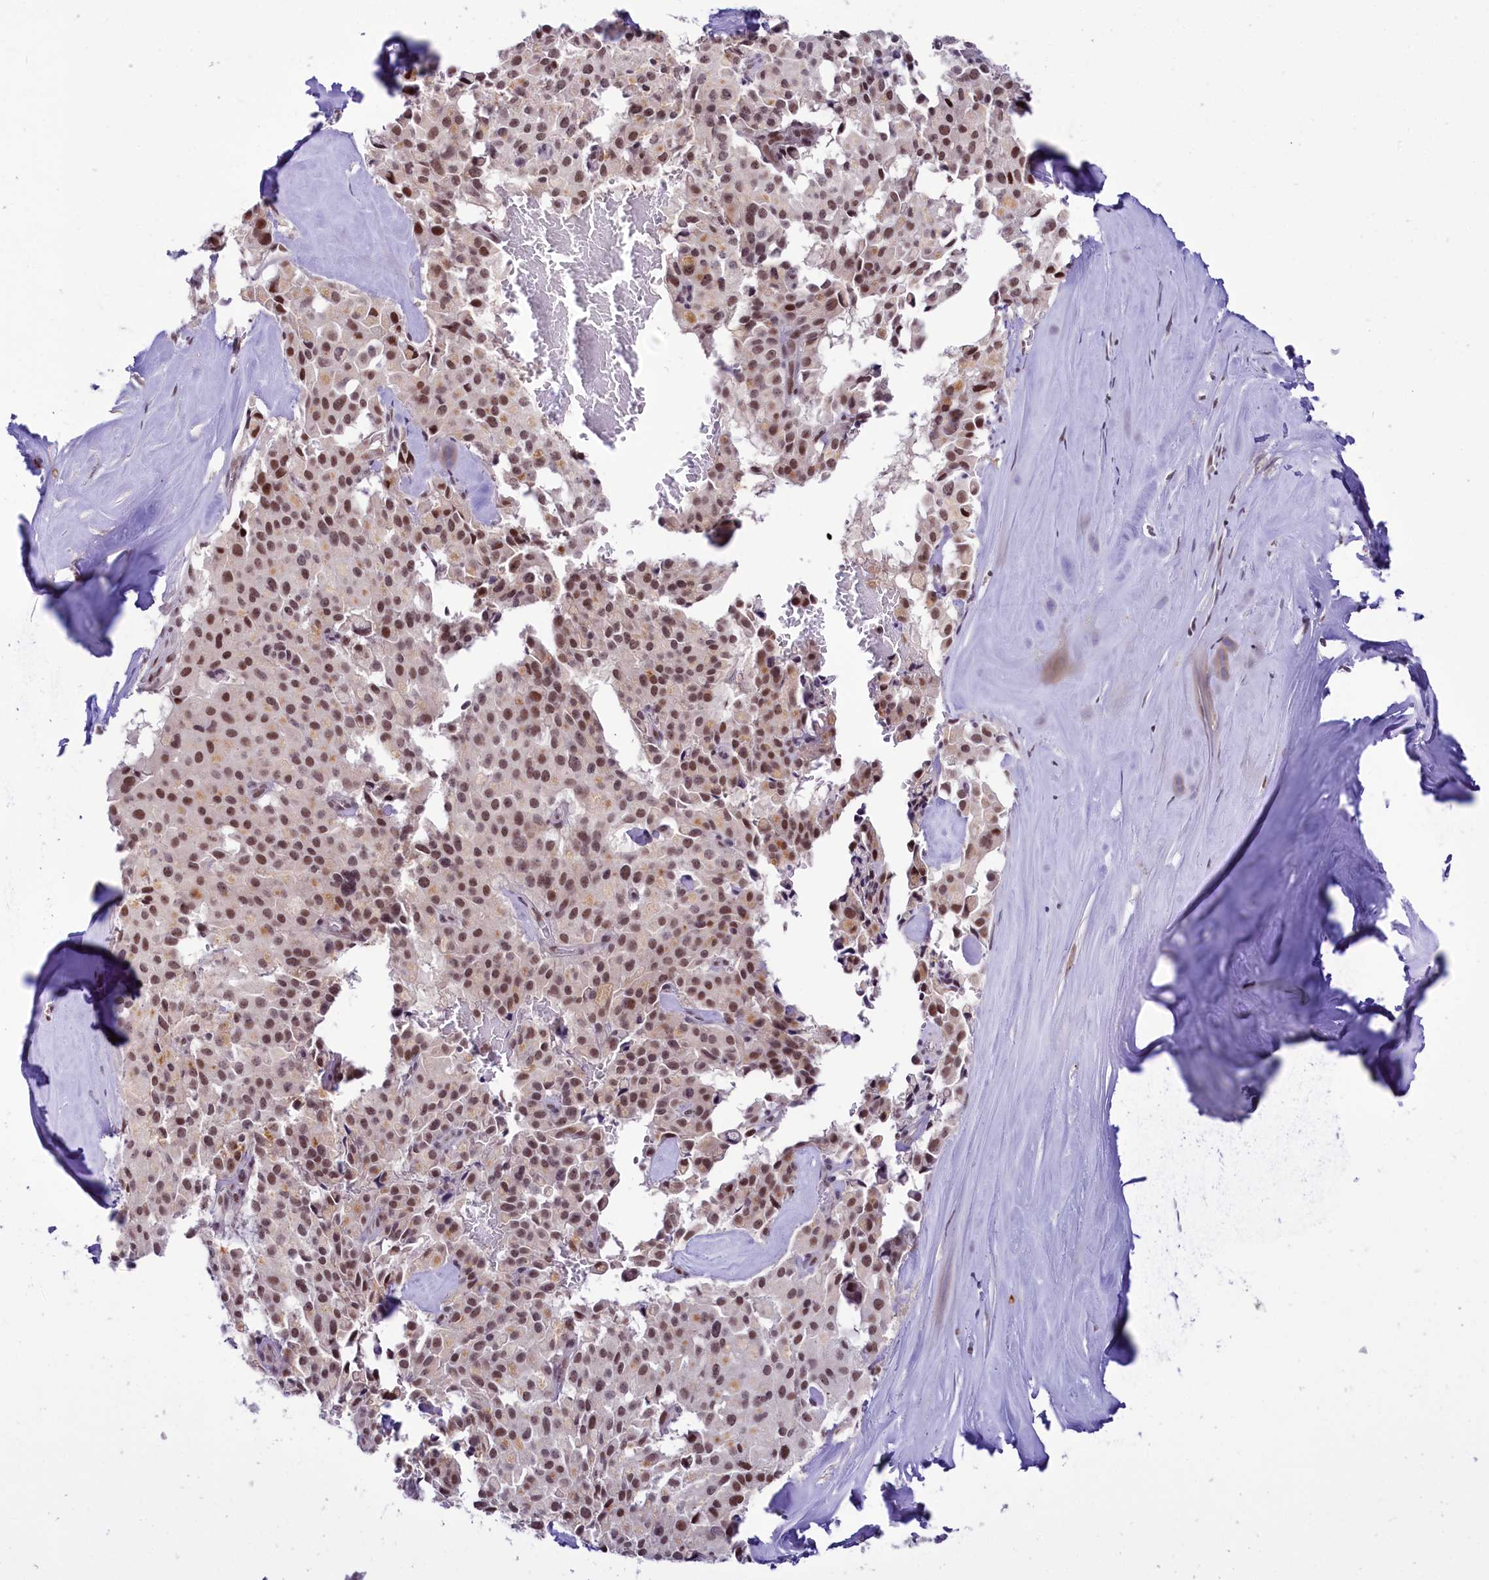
{"staining": {"intensity": "moderate", "quantity": ">75%", "location": "nuclear"}, "tissue": "pancreatic cancer", "cell_type": "Tumor cells", "image_type": "cancer", "snomed": [{"axis": "morphology", "description": "Adenocarcinoma, NOS"}, {"axis": "topography", "description": "Pancreas"}], "caption": "Protein expression analysis of pancreatic adenocarcinoma displays moderate nuclear staining in about >75% of tumor cells. (DAB IHC with brightfield microscopy, high magnification).", "gene": "SCAF11", "patient": {"sex": "male", "age": 65}}